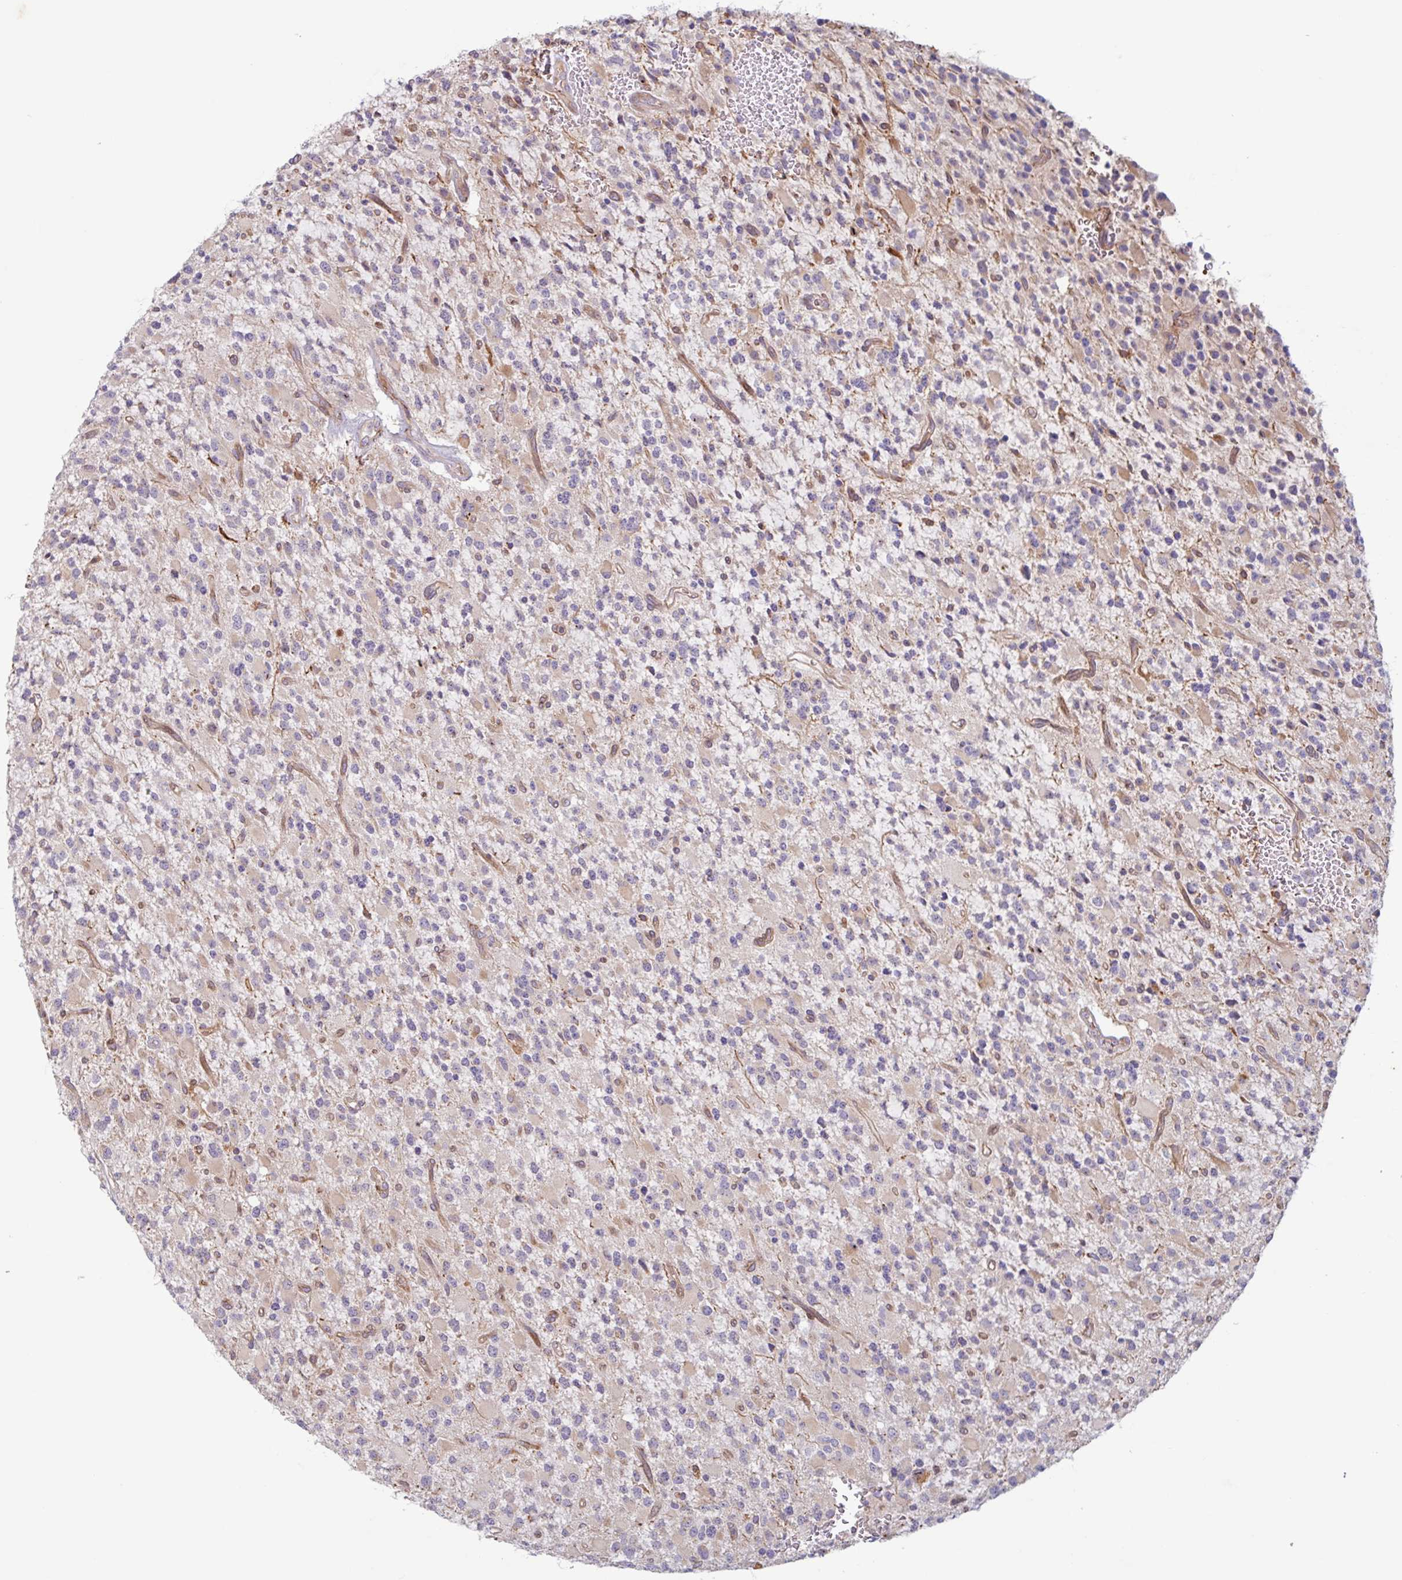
{"staining": {"intensity": "weak", "quantity": "25%-75%", "location": "cytoplasmic/membranous"}, "tissue": "glioma", "cell_type": "Tumor cells", "image_type": "cancer", "snomed": [{"axis": "morphology", "description": "Glioma, malignant, High grade"}, {"axis": "topography", "description": "Brain"}], "caption": "Immunohistochemical staining of human malignant glioma (high-grade) exhibits low levels of weak cytoplasmic/membranous staining in approximately 25%-75% of tumor cells.", "gene": "RIT1", "patient": {"sex": "male", "age": 34}}